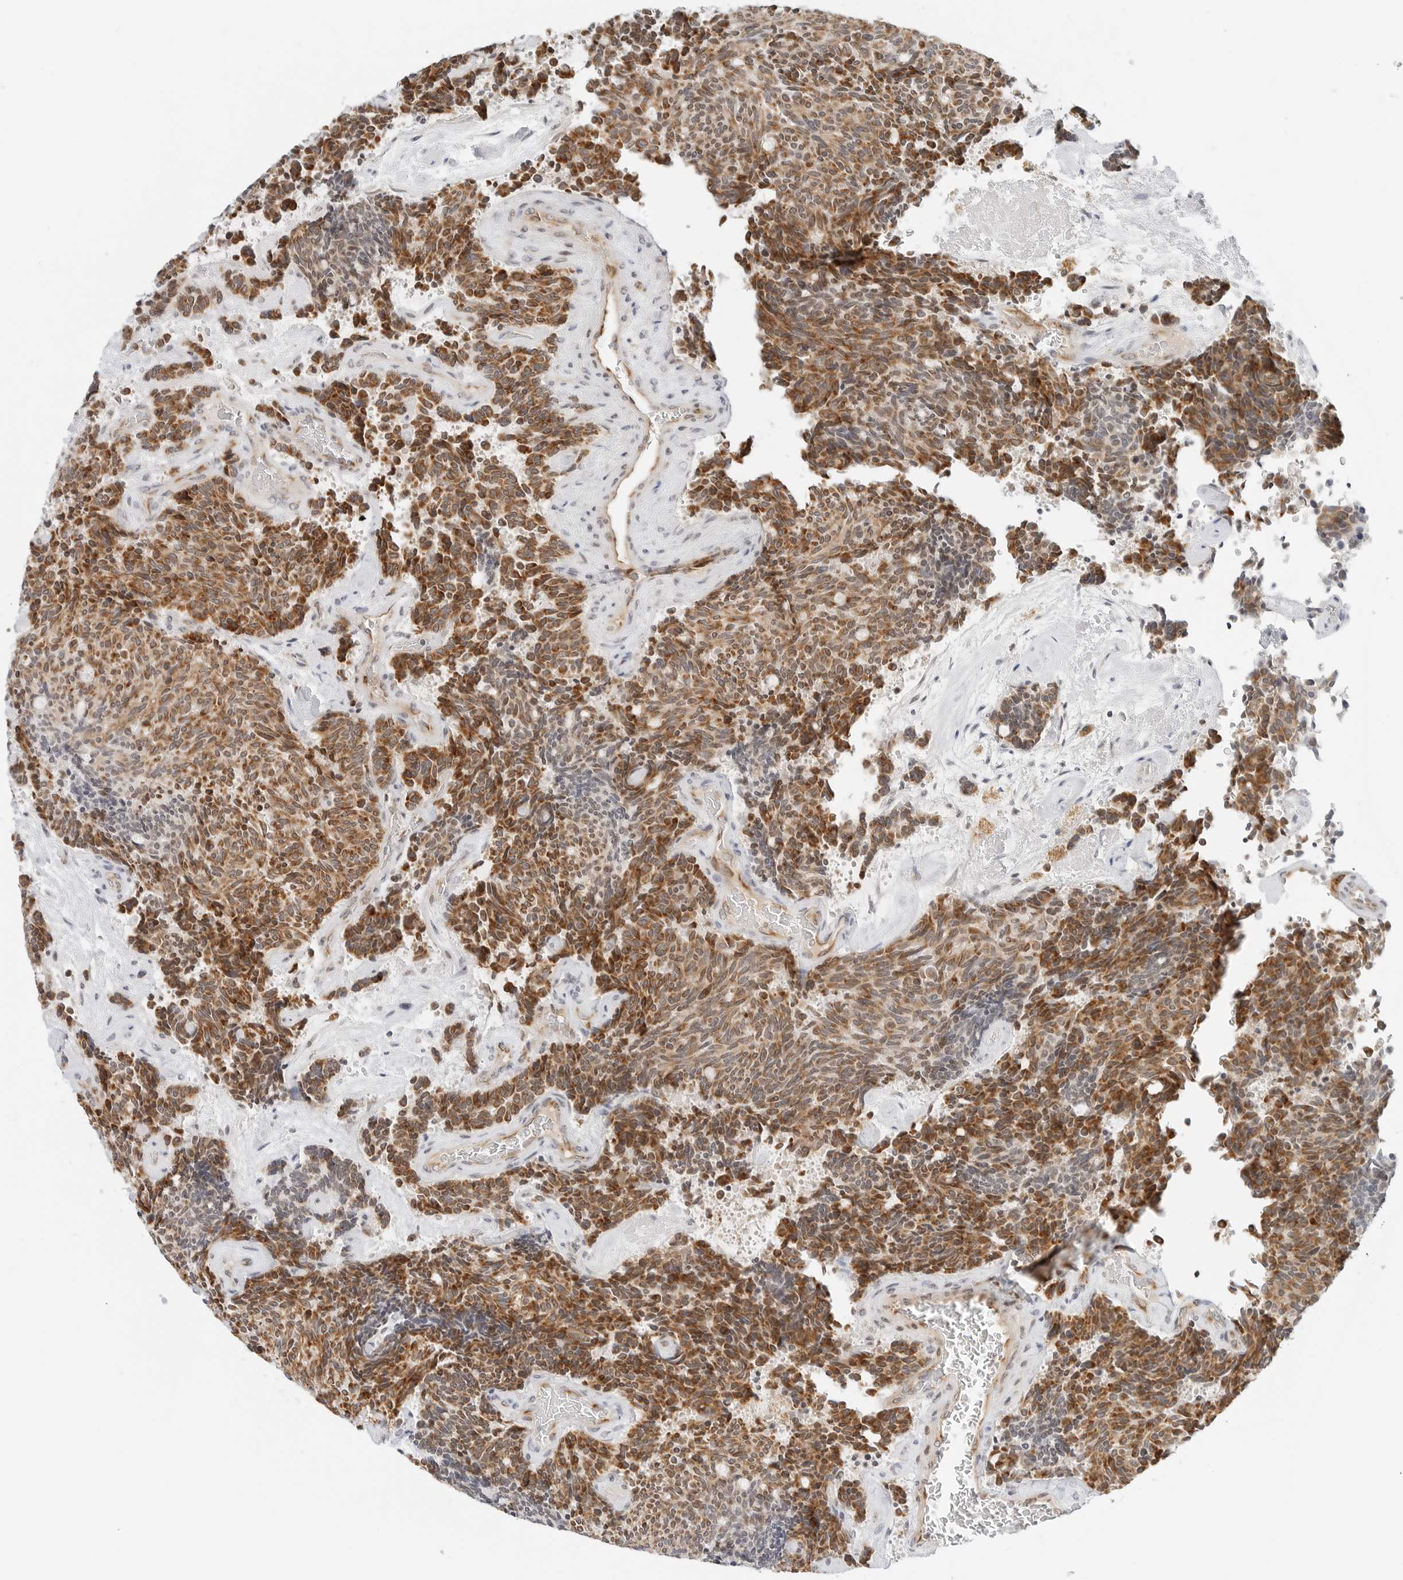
{"staining": {"intensity": "moderate", "quantity": ">75%", "location": "cytoplasmic/membranous"}, "tissue": "carcinoid", "cell_type": "Tumor cells", "image_type": "cancer", "snomed": [{"axis": "morphology", "description": "Carcinoid, malignant, NOS"}, {"axis": "topography", "description": "Pancreas"}], "caption": "The immunohistochemical stain labels moderate cytoplasmic/membranous positivity in tumor cells of carcinoid (malignant) tissue. Immunohistochemistry stains the protein in brown and the nuclei are stained blue.", "gene": "DYRK4", "patient": {"sex": "female", "age": 54}}